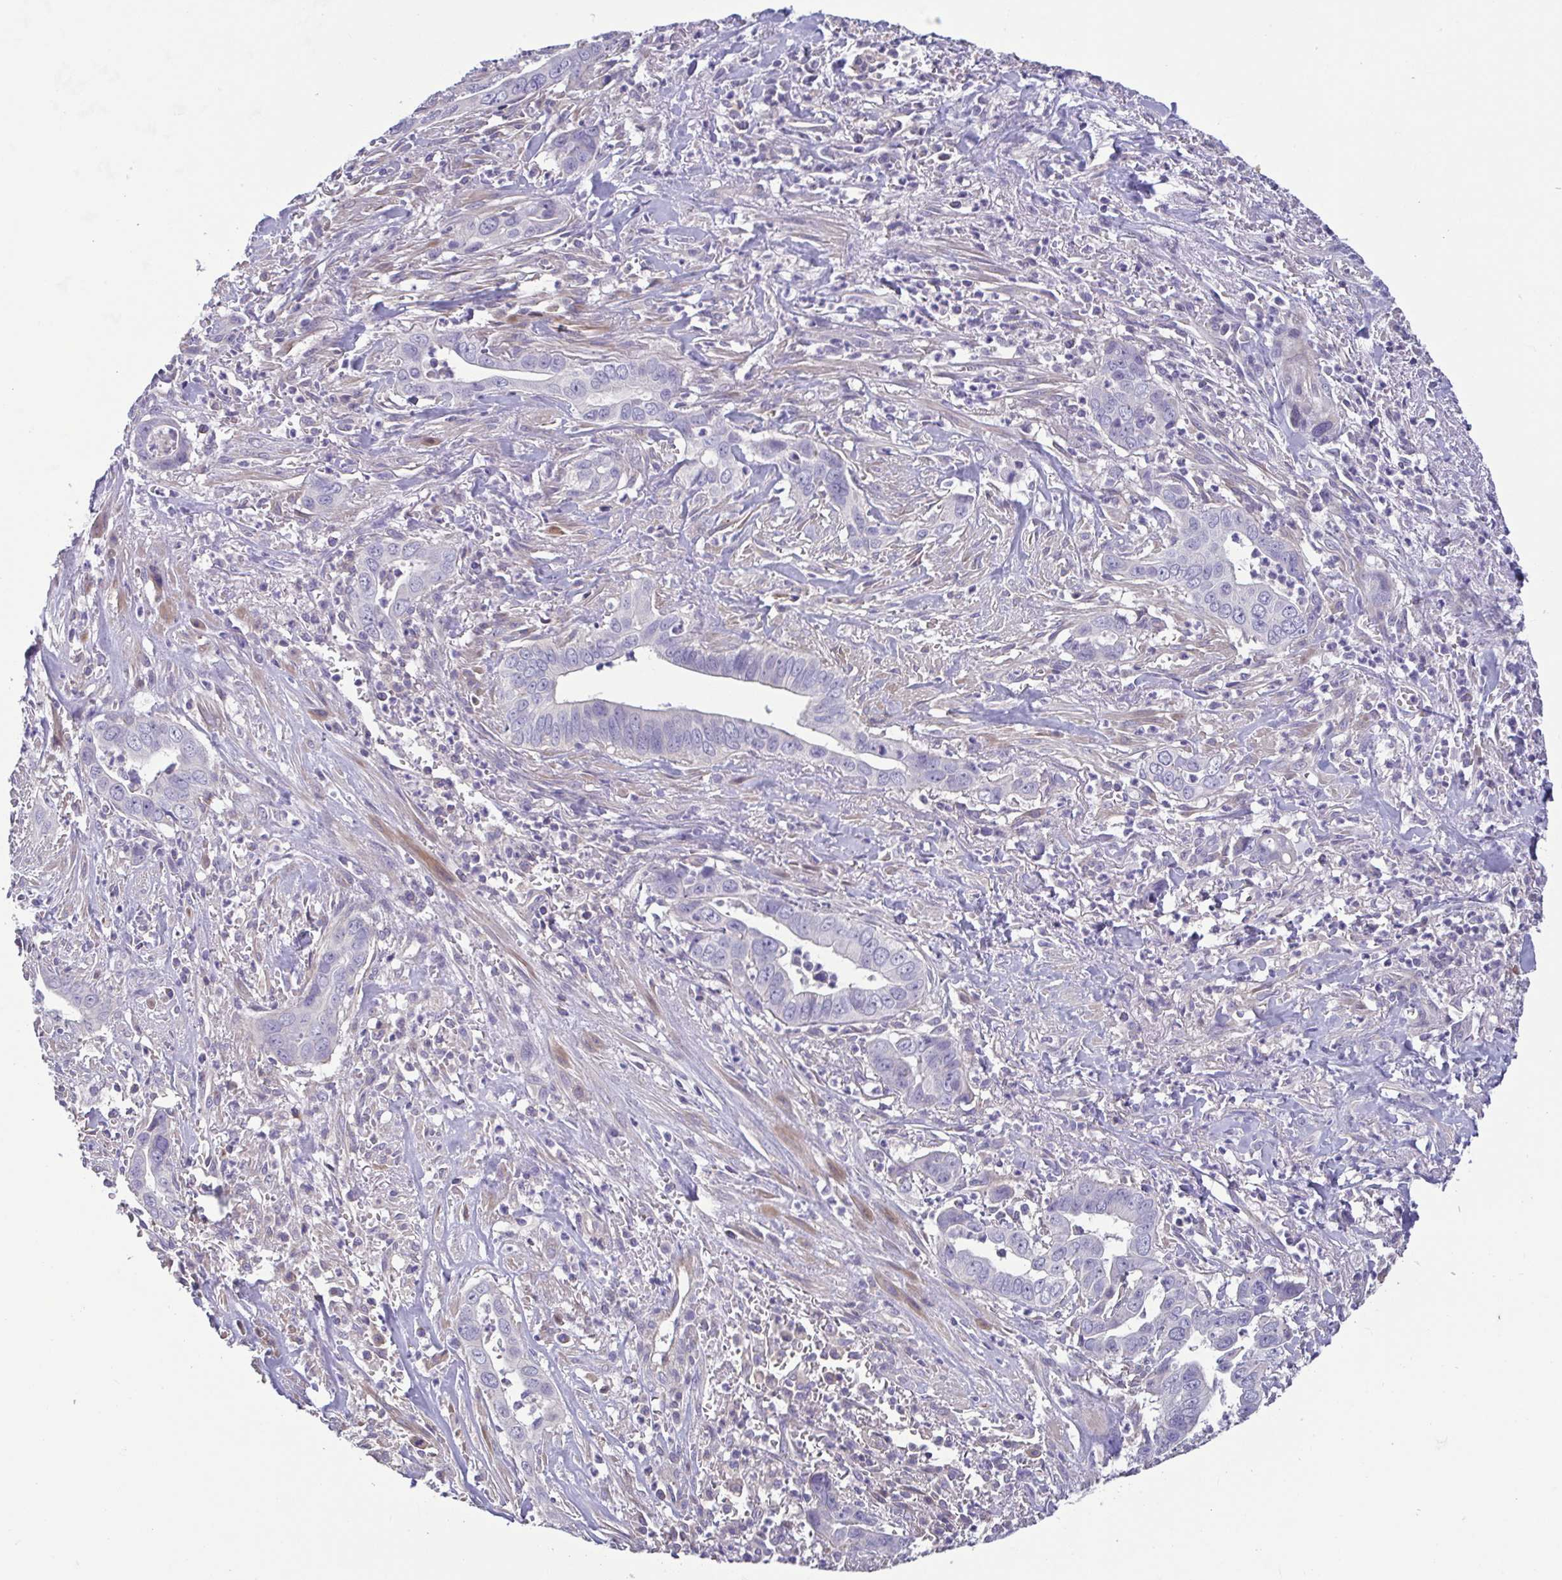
{"staining": {"intensity": "negative", "quantity": "none", "location": "none"}, "tissue": "liver cancer", "cell_type": "Tumor cells", "image_type": "cancer", "snomed": [{"axis": "morphology", "description": "Cholangiocarcinoma"}, {"axis": "topography", "description": "Liver"}], "caption": "Tumor cells are negative for brown protein staining in cholangiocarcinoma (liver).", "gene": "LMF2", "patient": {"sex": "female", "age": 79}}